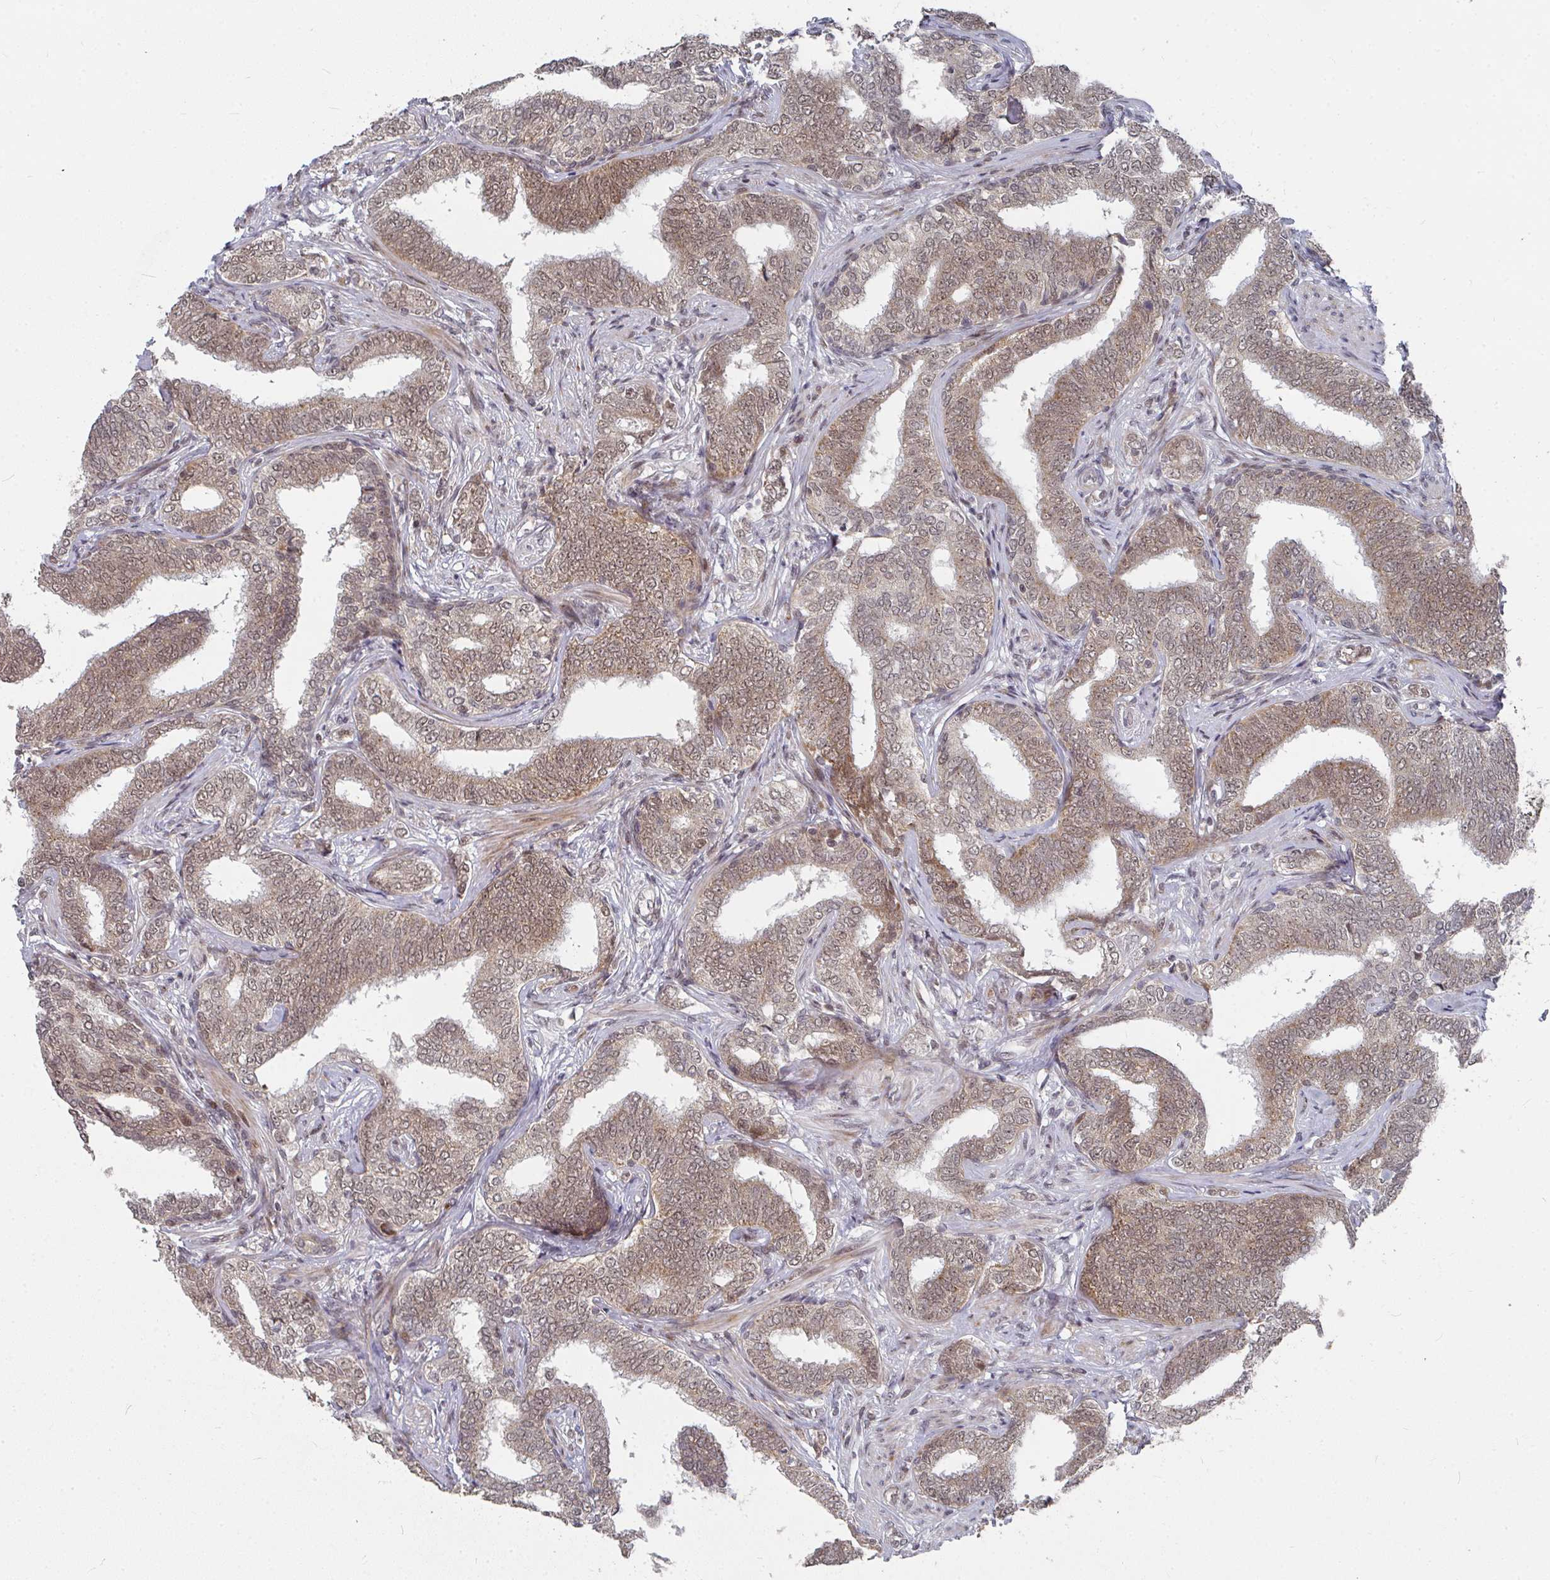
{"staining": {"intensity": "moderate", "quantity": ">75%", "location": "cytoplasmic/membranous,nuclear"}, "tissue": "prostate cancer", "cell_type": "Tumor cells", "image_type": "cancer", "snomed": [{"axis": "morphology", "description": "Adenocarcinoma, High grade"}, {"axis": "topography", "description": "Prostate"}], "caption": "Moderate cytoplasmic/membranous and nuclear positivity is seen in approximately >75% of tumor cells in prostate high-grade adenocarcinoma.", "gene": "RBBP5", "patient": {"sex": "male", "age": 72}}